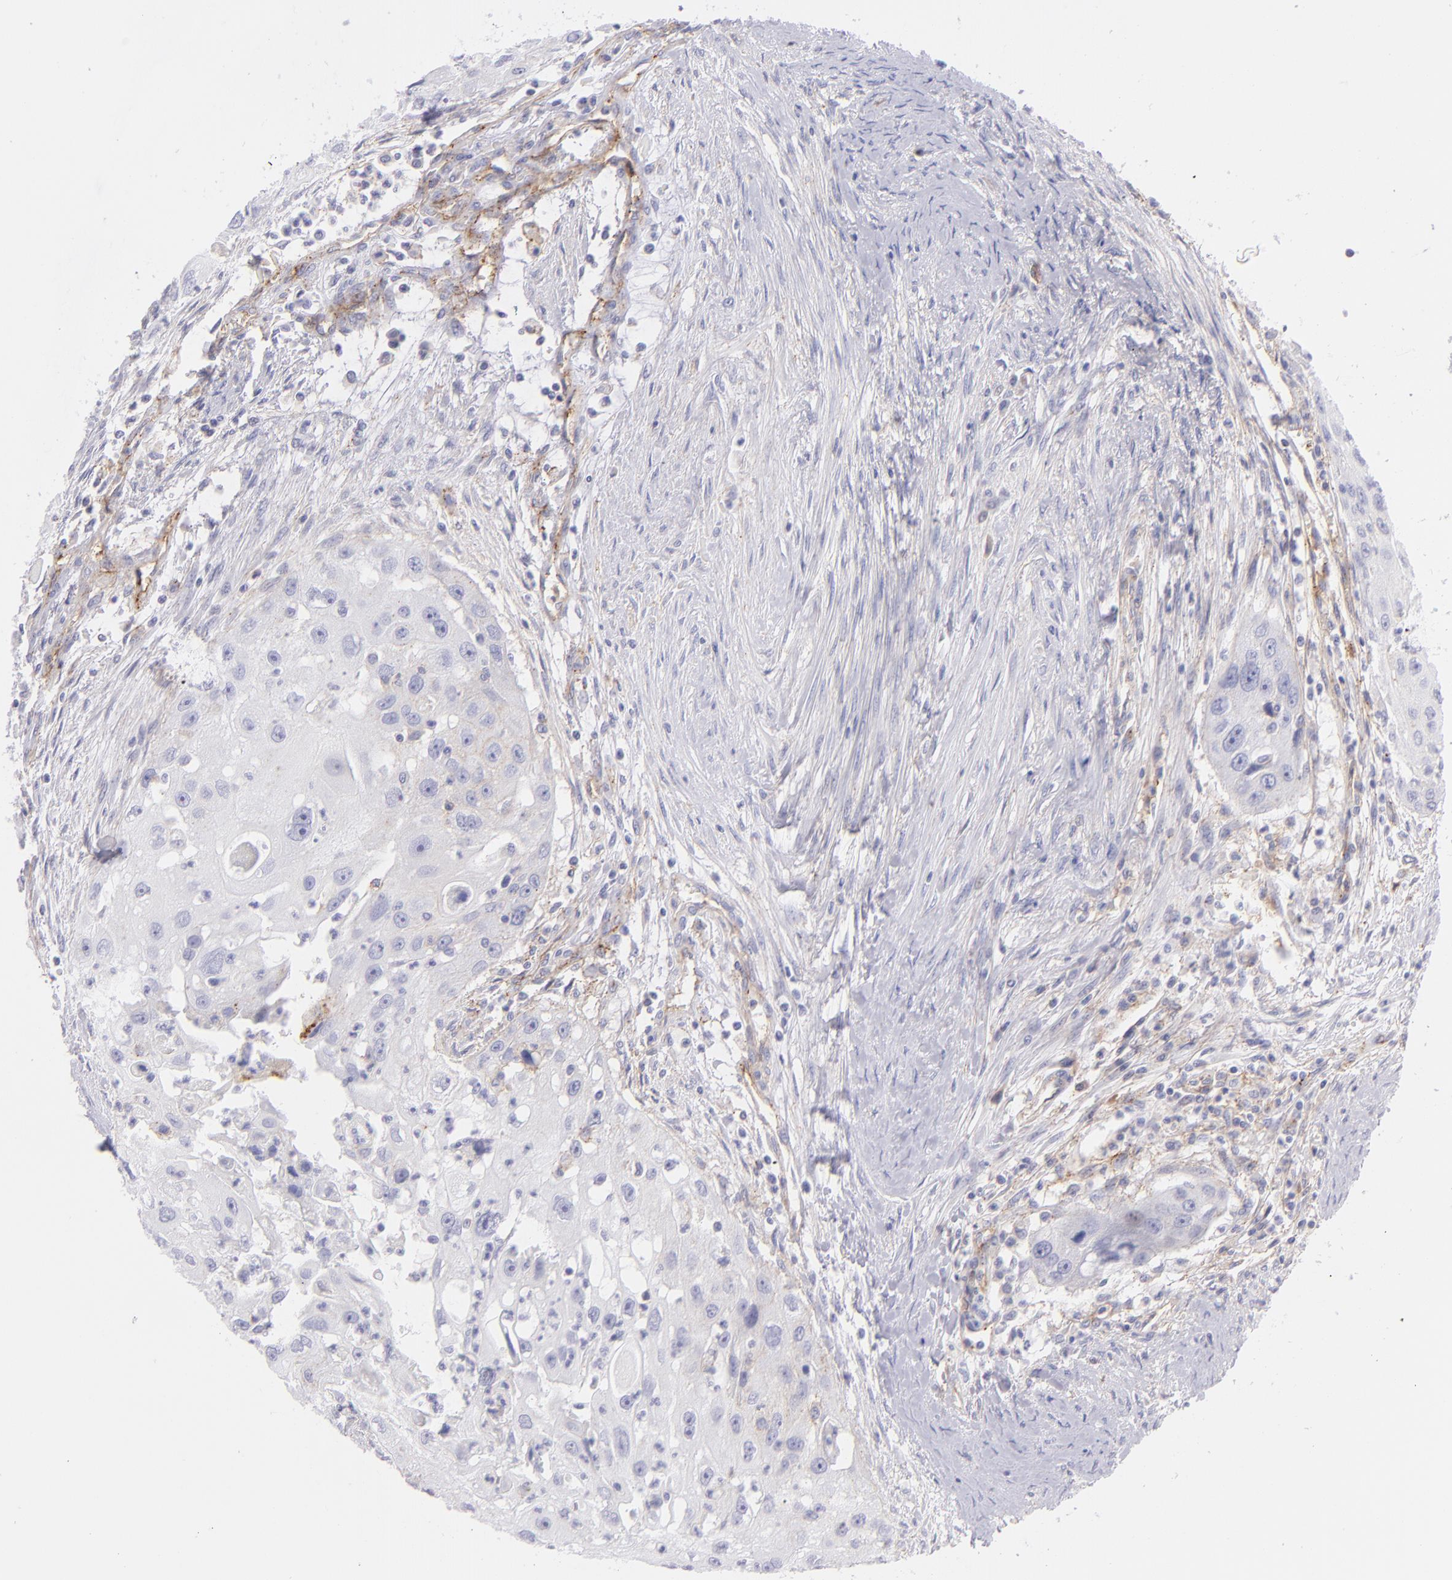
{"staining": {"intensity": "negative", "quantity": "none", "location": "none"}, "tissue": "head and neck cancer", "cell_type": "Tumor cells", "image_type": "cancer", "snomed": [{"axis": "morphology", "description": "Squamous cell carcinoma, NOS"}, {"axis": "topography", "description": "Head-Neck"}], "caption": "Immunohistochemistry (IHC) photomicrograph of neoplastic tissue: human squamous cell carcinoma (head and neck) stained with DAB displays no significant protein expression in tumor cells.", "gene": "CD81", "patient": {"sex": "male", "age": 64}}